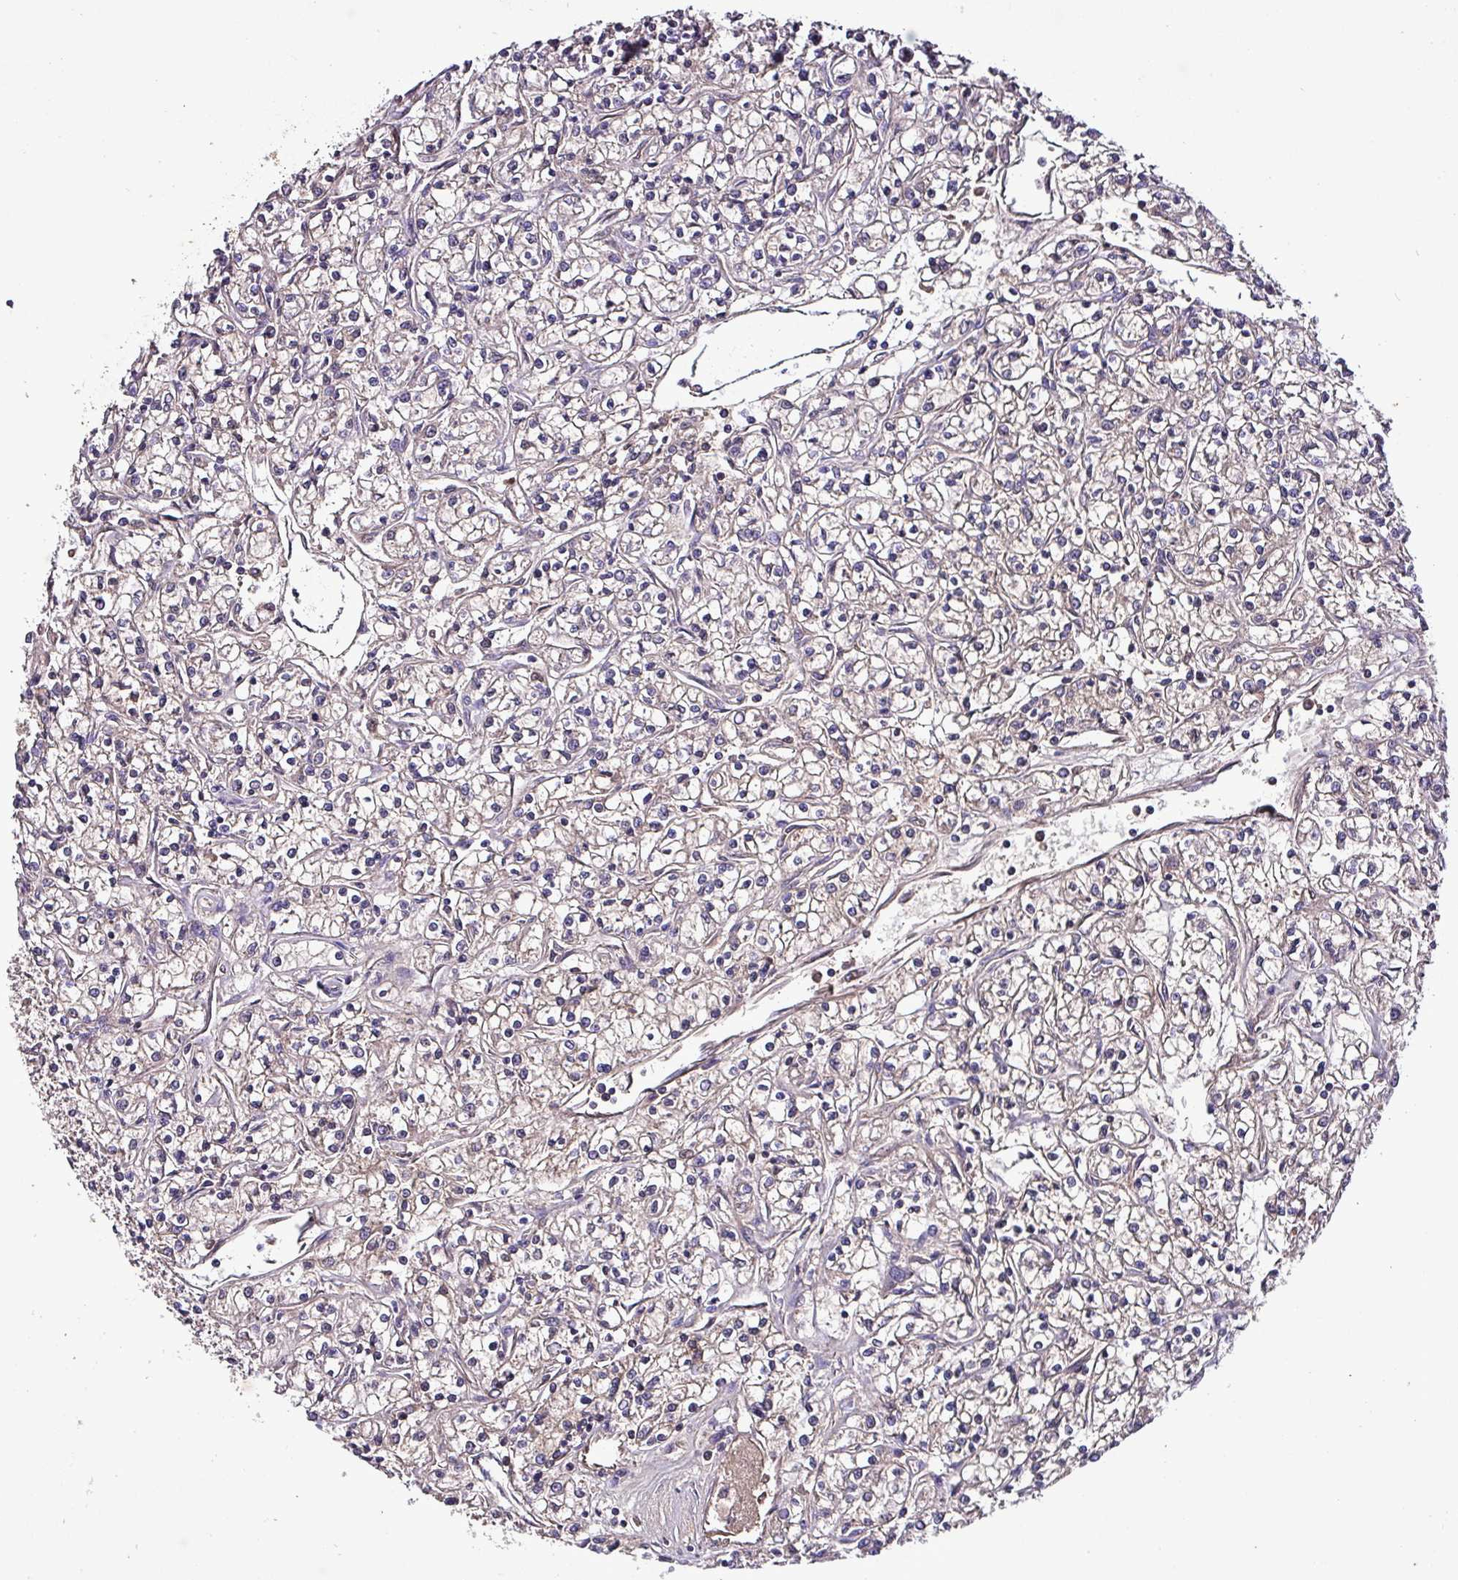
{"staining": {"intensity": "weak", "quantity": "25%-75%", "location": "cytoplasmic/membranous"}, "tissue": "renal cancer", "cell_type": "Tumor cells", "image_type": "cancer", "snomed": [{"axis": "morphology", "description": "Adenocarcinoma, NOS"}, {"axis": "topography", "description": "Kidney"}], "caption": "Renal cancer (adenocarcinoma) stained for a protein demonstrates weak cytoplasmic/membranous positivity in tumor cells.", "gene": "HP", "patient": {"sex": "female", "age": 59}}